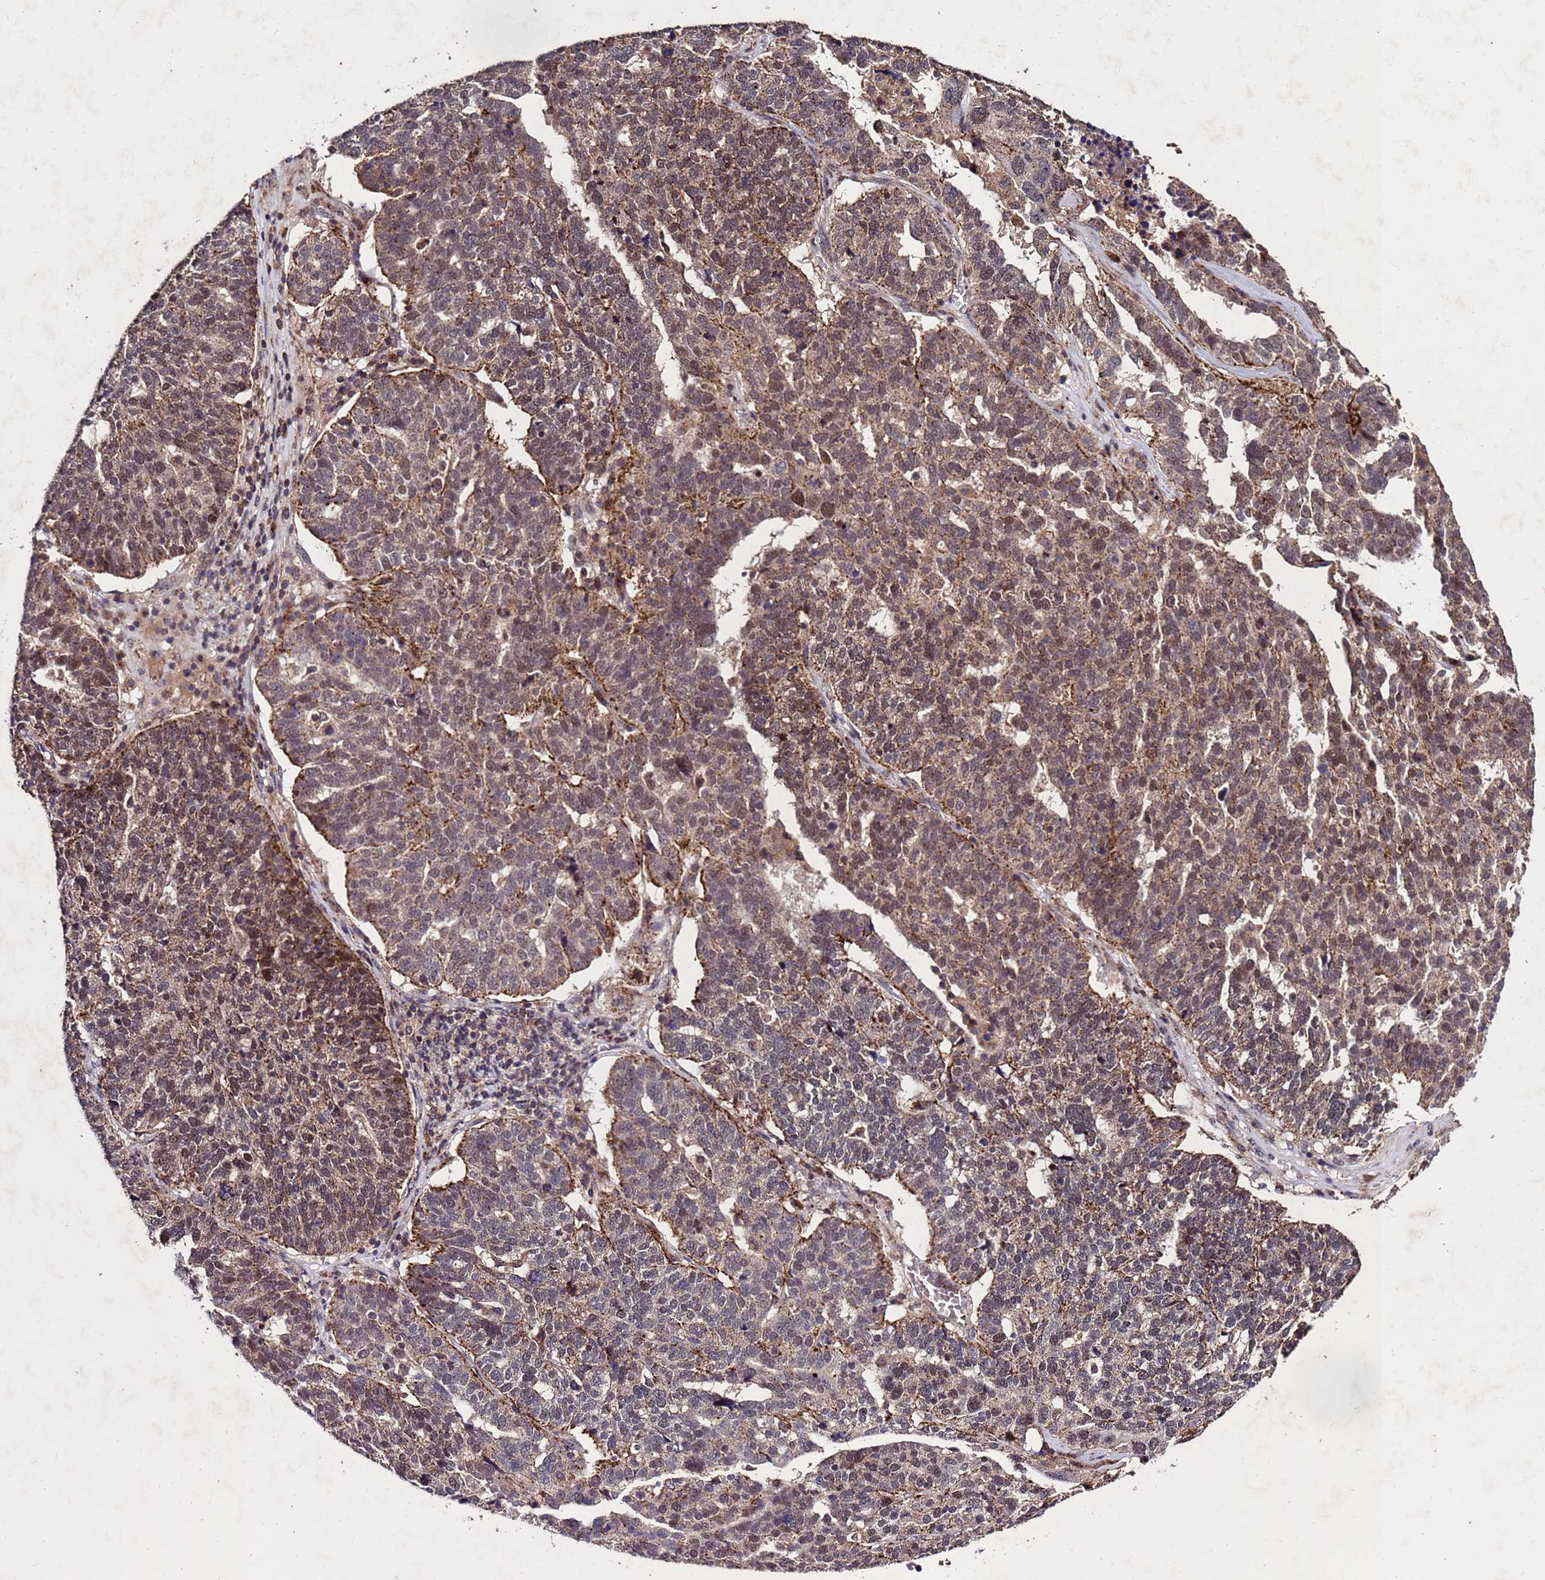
{"staining": {"intensity": "moderate", "quantity": ">75%", "location": "cytoplasmic/membranous,nuclear"}, "tissue": "ovarian cancer", "cell_type": "Tumor cells", "image_type": "cancer", "snomed": [{"axis": "morphology", "description": "Cystadenocarcinoma, serous, NOS"}, {"axis": "topography", "description": "Ovary"}], "caption": "About >75% of tumor cells in human ovarian cancer (serous cystadenocarcinoma) exhibit moderate cytoplasmic/membranous and nuclear protein positivity as visualized by brown immunohistochemical staining.", "gene": "TOR4A", "patient": {"sex": "female", "age": 59}}